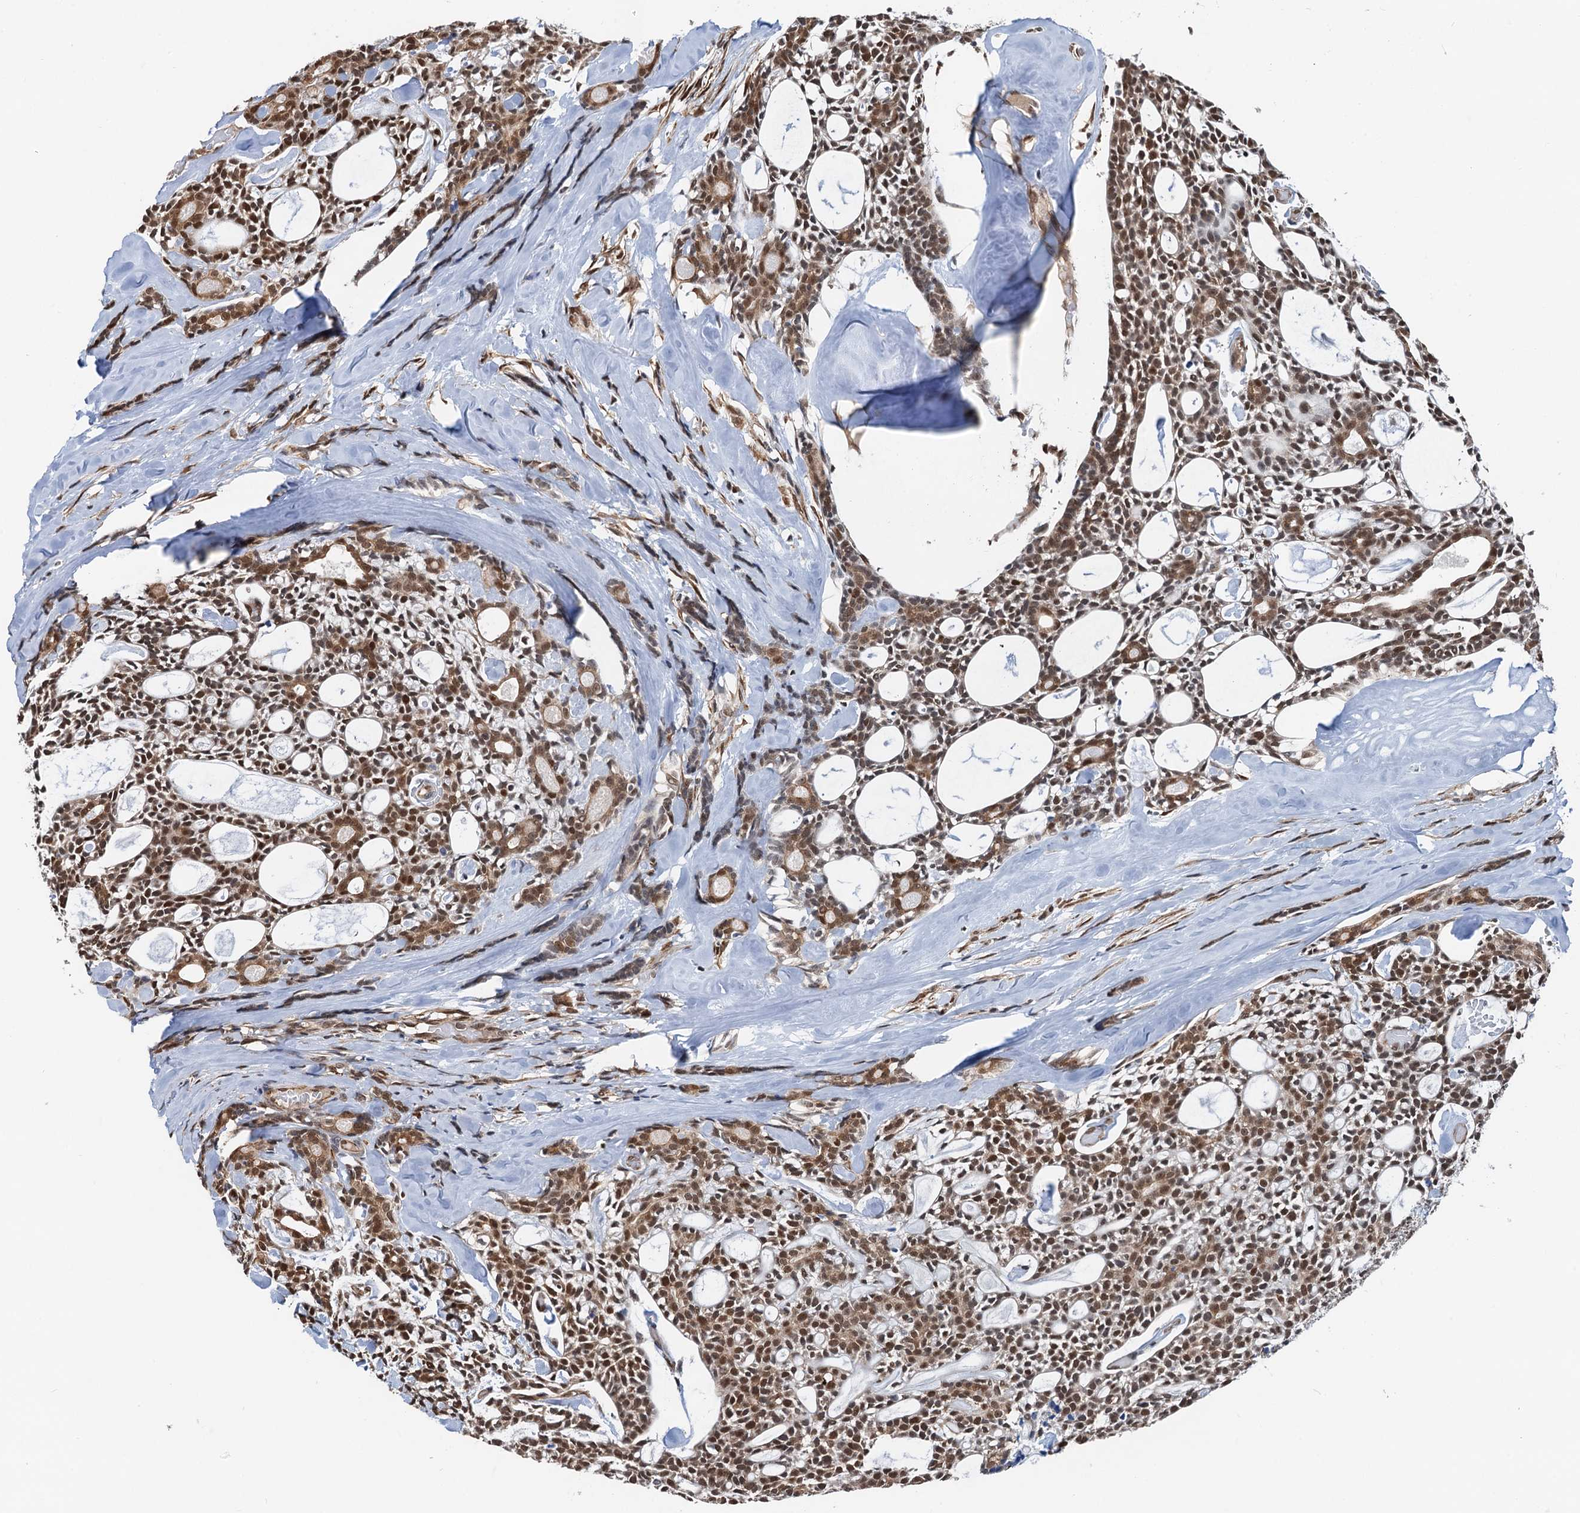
{"staining": {"intensity": "strong", "quantity": ">75%", "location": "nuclear"}, "tissue": "head and neck cancer", "cell_type": "Tumor cells", "image_type": "cancer", "snomed": [{"axis": "morphology", "description": "Adenocarcinoma, NOS"}, {"axis": "topography", "description": "Salivary gland"}, {"axis": "topography", "description": "Head-Neck"}], "caption": "Immunohistochemical staining of adenocarcinoma (head and neck) exhibits strong nuclear protein positivity in approximately >75% of tumor cells.", "gene": "CFDP1", "patient": {"sex": "male", "age": 55}}